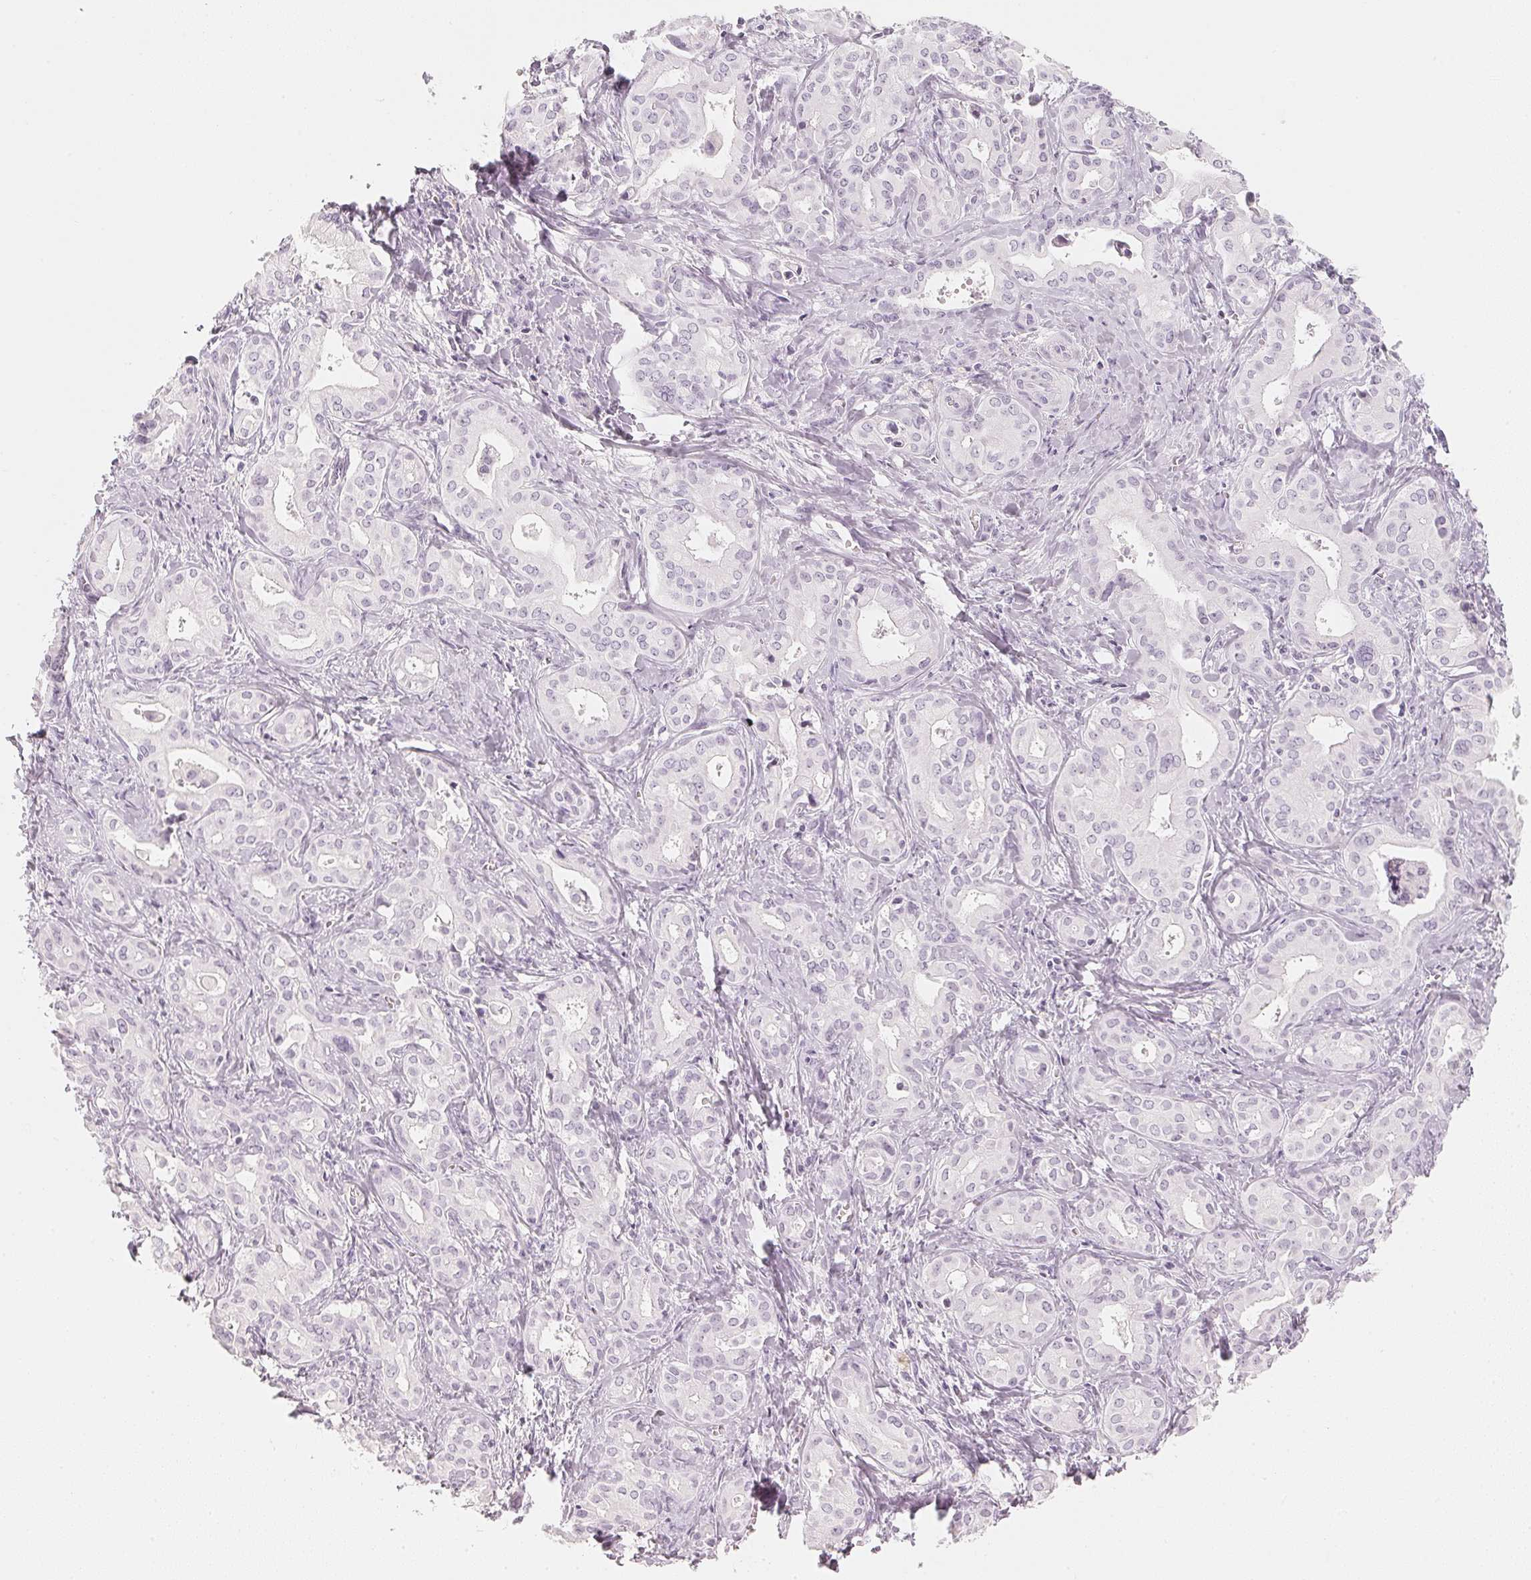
{"staining": {"intensity": "negative", "quantity": "none", "location": "none"}, "tissue": "liver cancer", "cell_type": "Tumor cells", "image_type": "cancer", "snomed": [{"axis": "morphology", "description": "Cholangiocarcinoma"}, {"axis": "topography", "description": "Liver"}], "caption": "Cholangiocarcinoma (liver) was stained to show a protein in brown. There is no significant staining in tumor cells.", "gene": "SLC22A8", "patient": {"sex": "female", "age": 65}}